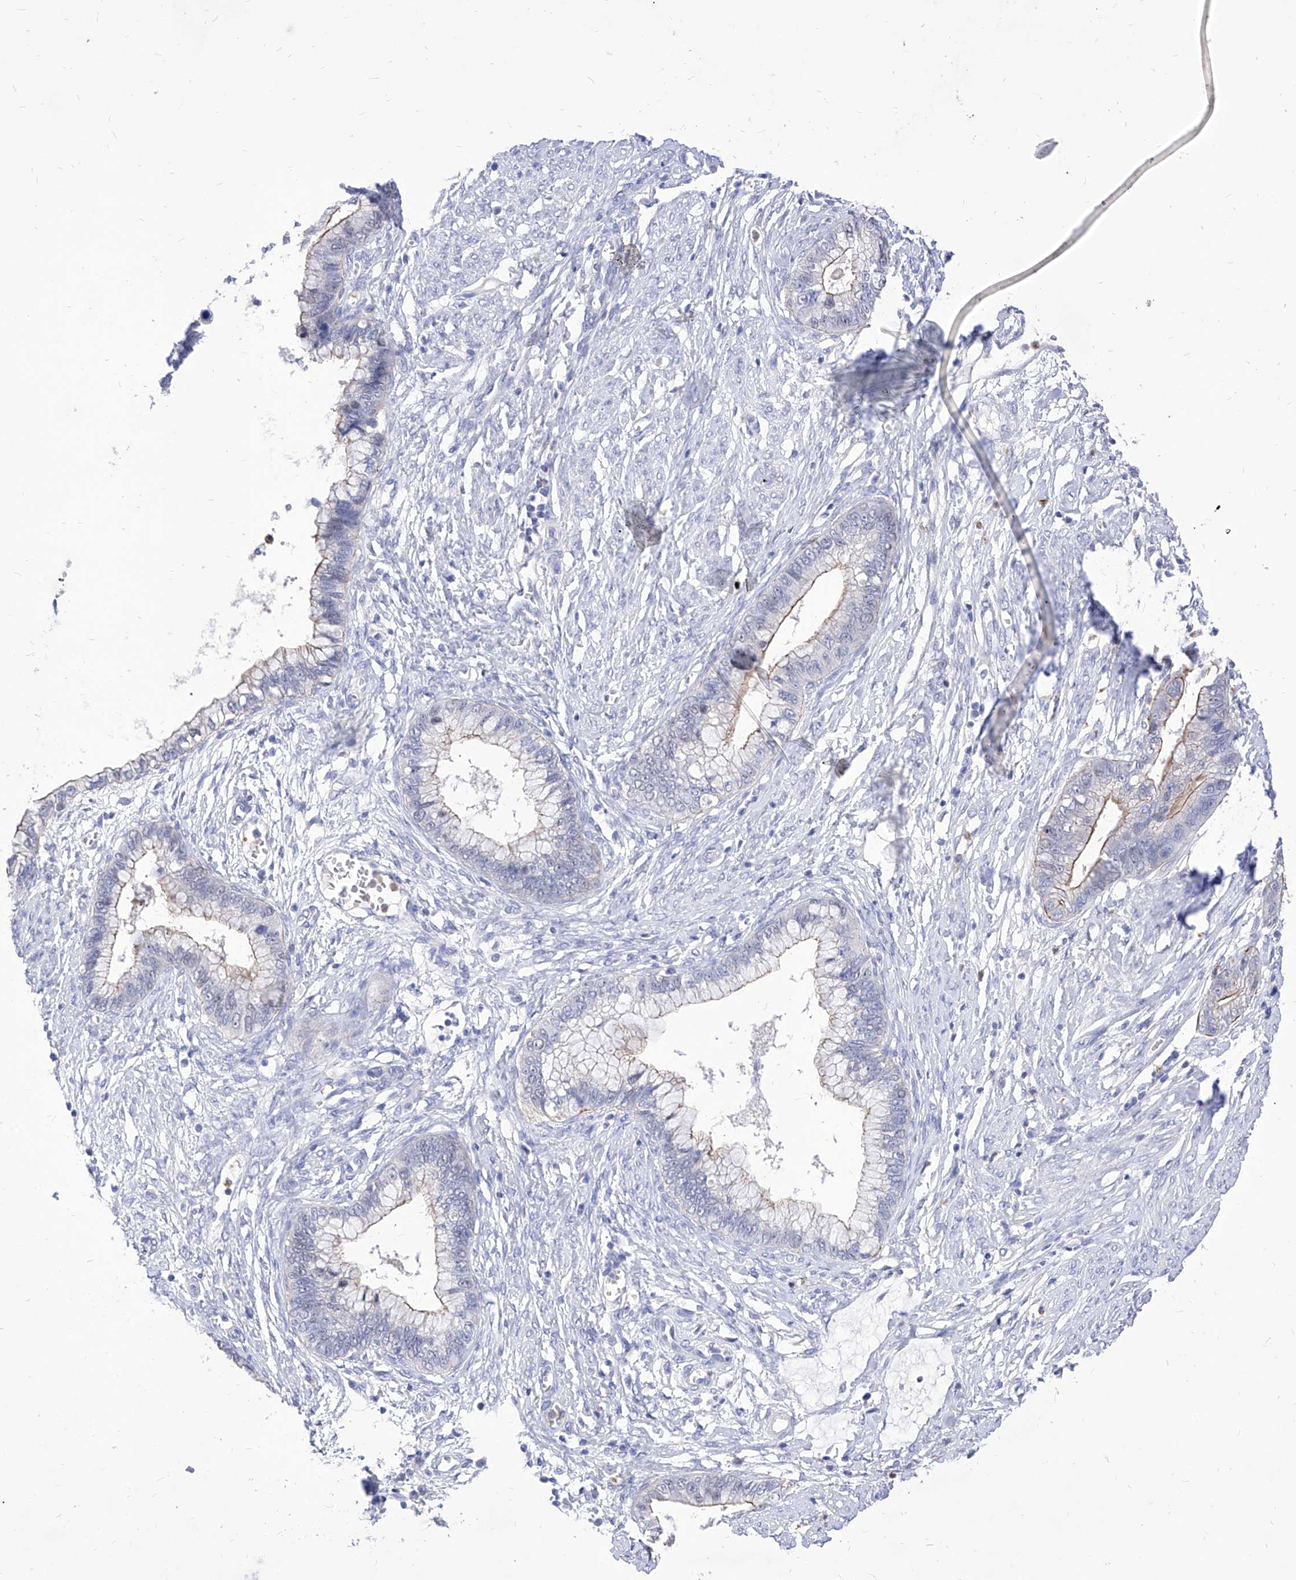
{"staining": {"intensity": "moderate", "quantity": "<25%", "location": "cytoplasmic/membranous"}, "tissue": "cervical cancer", "cell_type": "Tumor cells", "image_type": "cancer", "snomed": [{"axis": "morphology", "description": "Adenocarcinoma, NOS"}, {"axis": "topography", "description": "Cervix"}], "caption": "A low amount of moderate cytoplasmic/membranous positivity is present in approximately <25% of tumor cells in cervical adenocarcinoma tissue. (Stains: DAB (3,3'-diaminobenzidine) in brown, nuclei in blue, Microscopy: brightfield microscopy at high magnification).", "gene": "VAX1", "patient": {"sex": "female", "age": 44}}